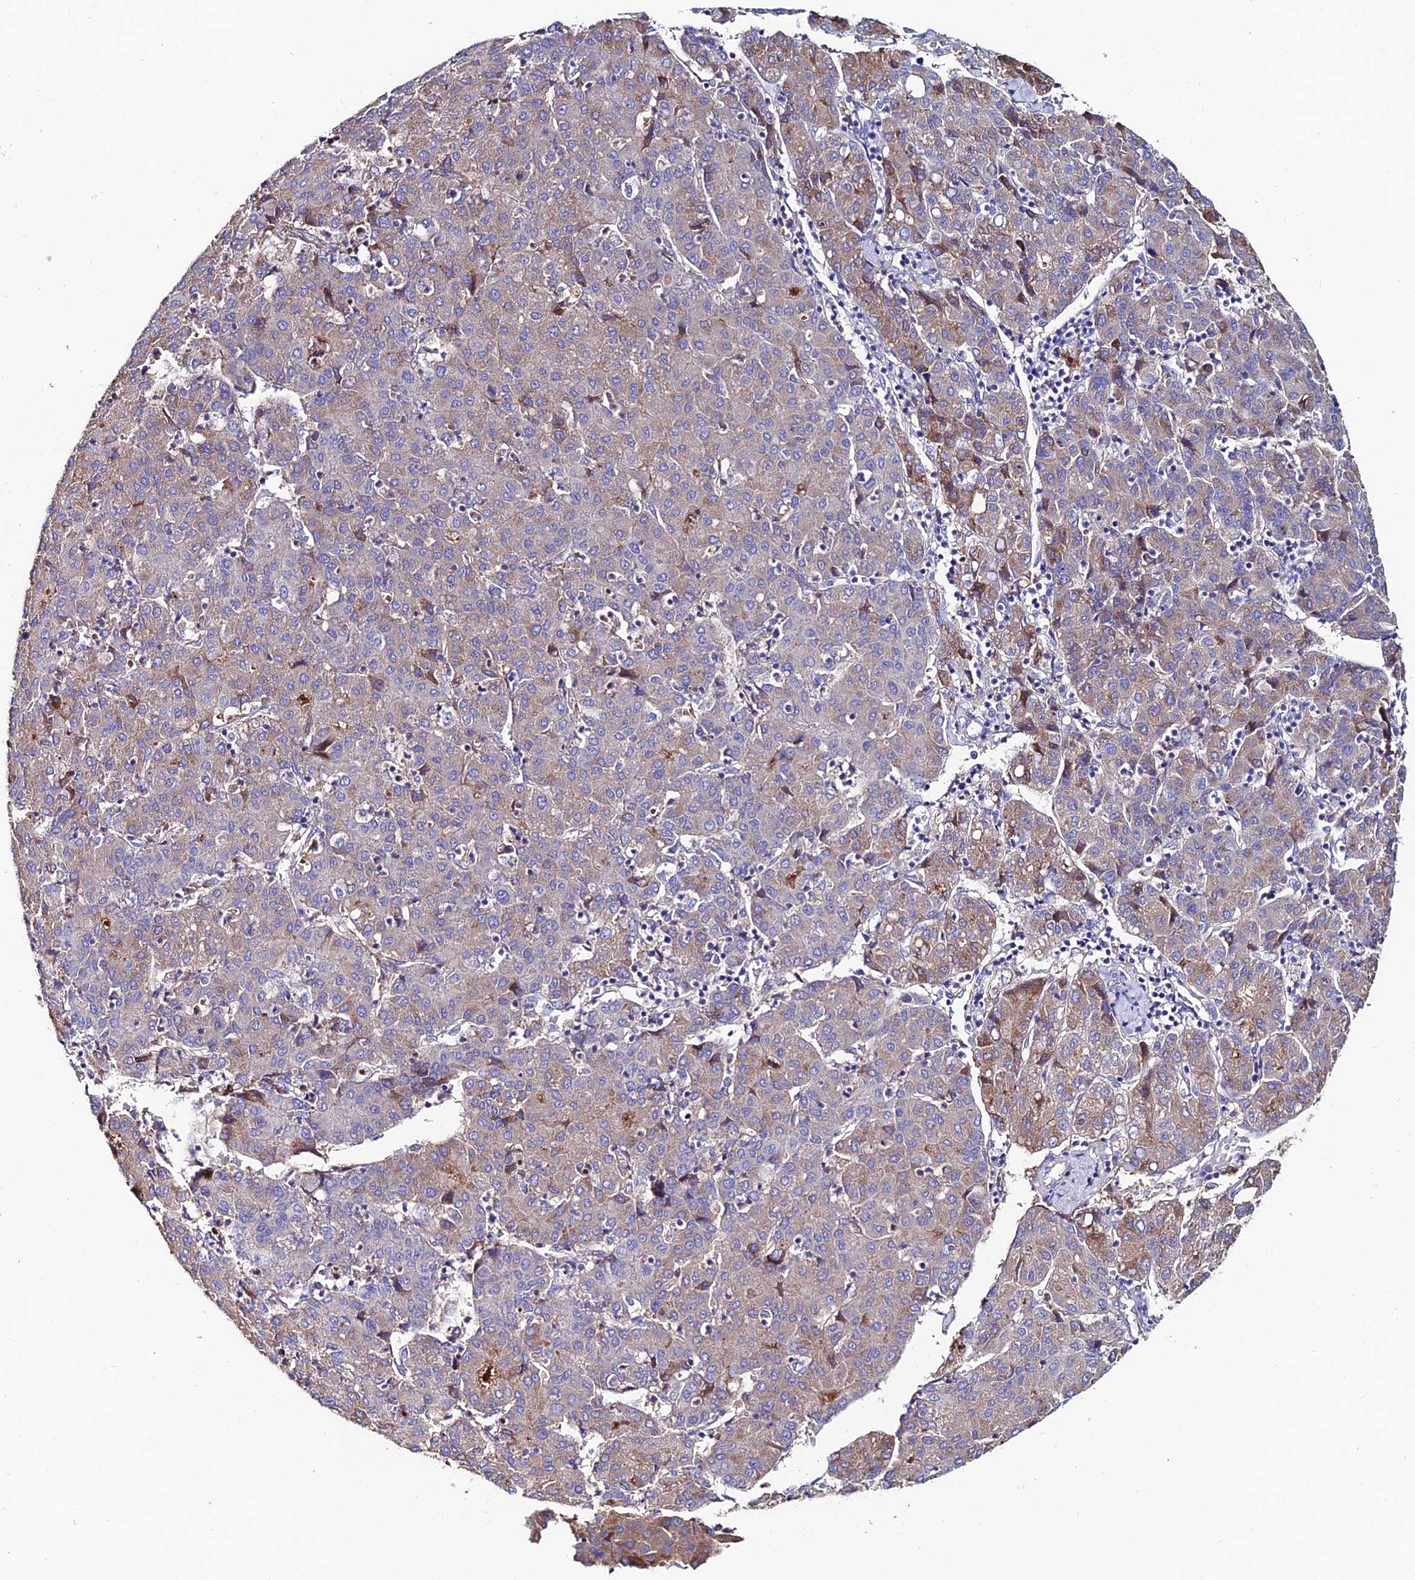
{"staining": {"intensity": "weak", "quantity": "<25%", "location": "cytoplasmic/membranous"}, "tissue": "liver cancer", "cell_type": "Tumor cells", "image_type": "cancer", "snomed": [{"axis": "morphology", "description": "Carcinoma, Hepatocellular, NOS"}, {"axis": "topography", "description": "Liver"}], "caption": "Protein analysis of liver cancer reveals no significant positivity in tumor cells.", "gene": "SLC25A16", "patient": {"sex": "male", "age": 65}}